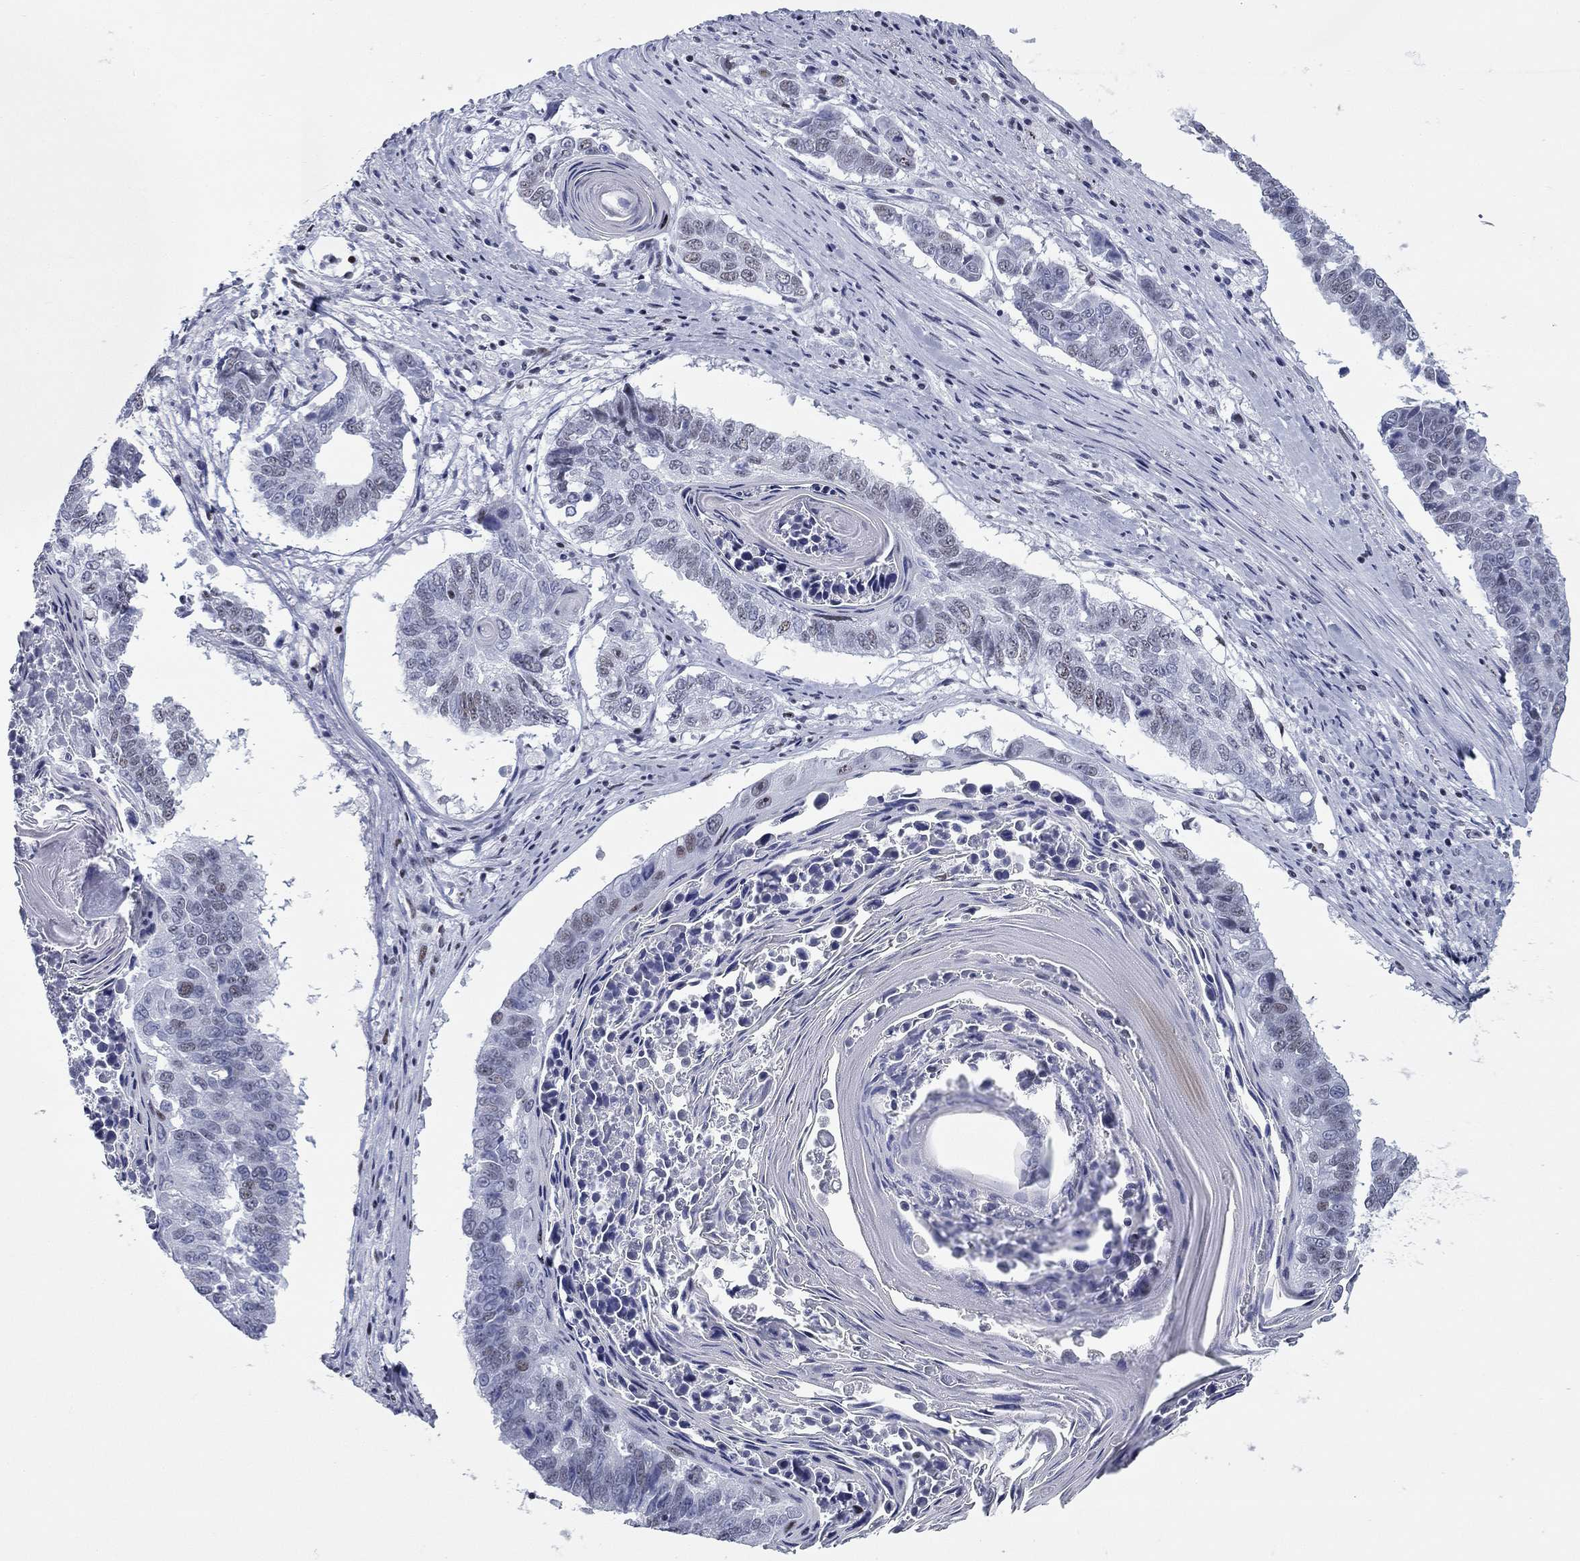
{"staining": {"intensity": "moderate", "quantity": "<25%", "location": "nuclear"}, "tissue": "lung cancer", "cell_type": "Tumor cells", "image_type": "cancer", "snomed": [{"axis": "morphology", "description": "Squamous cell carcinoma, NOS"}, {"axis": "topography", "description": "Lung"}], "caption": "A brown stain labels moderate nuclear positivity of a protein in human lung cancer (squamous cell carcinoma) tumor cells.", "gene": "ASF1B", "patient": {"sex": "male", "age": 73}}